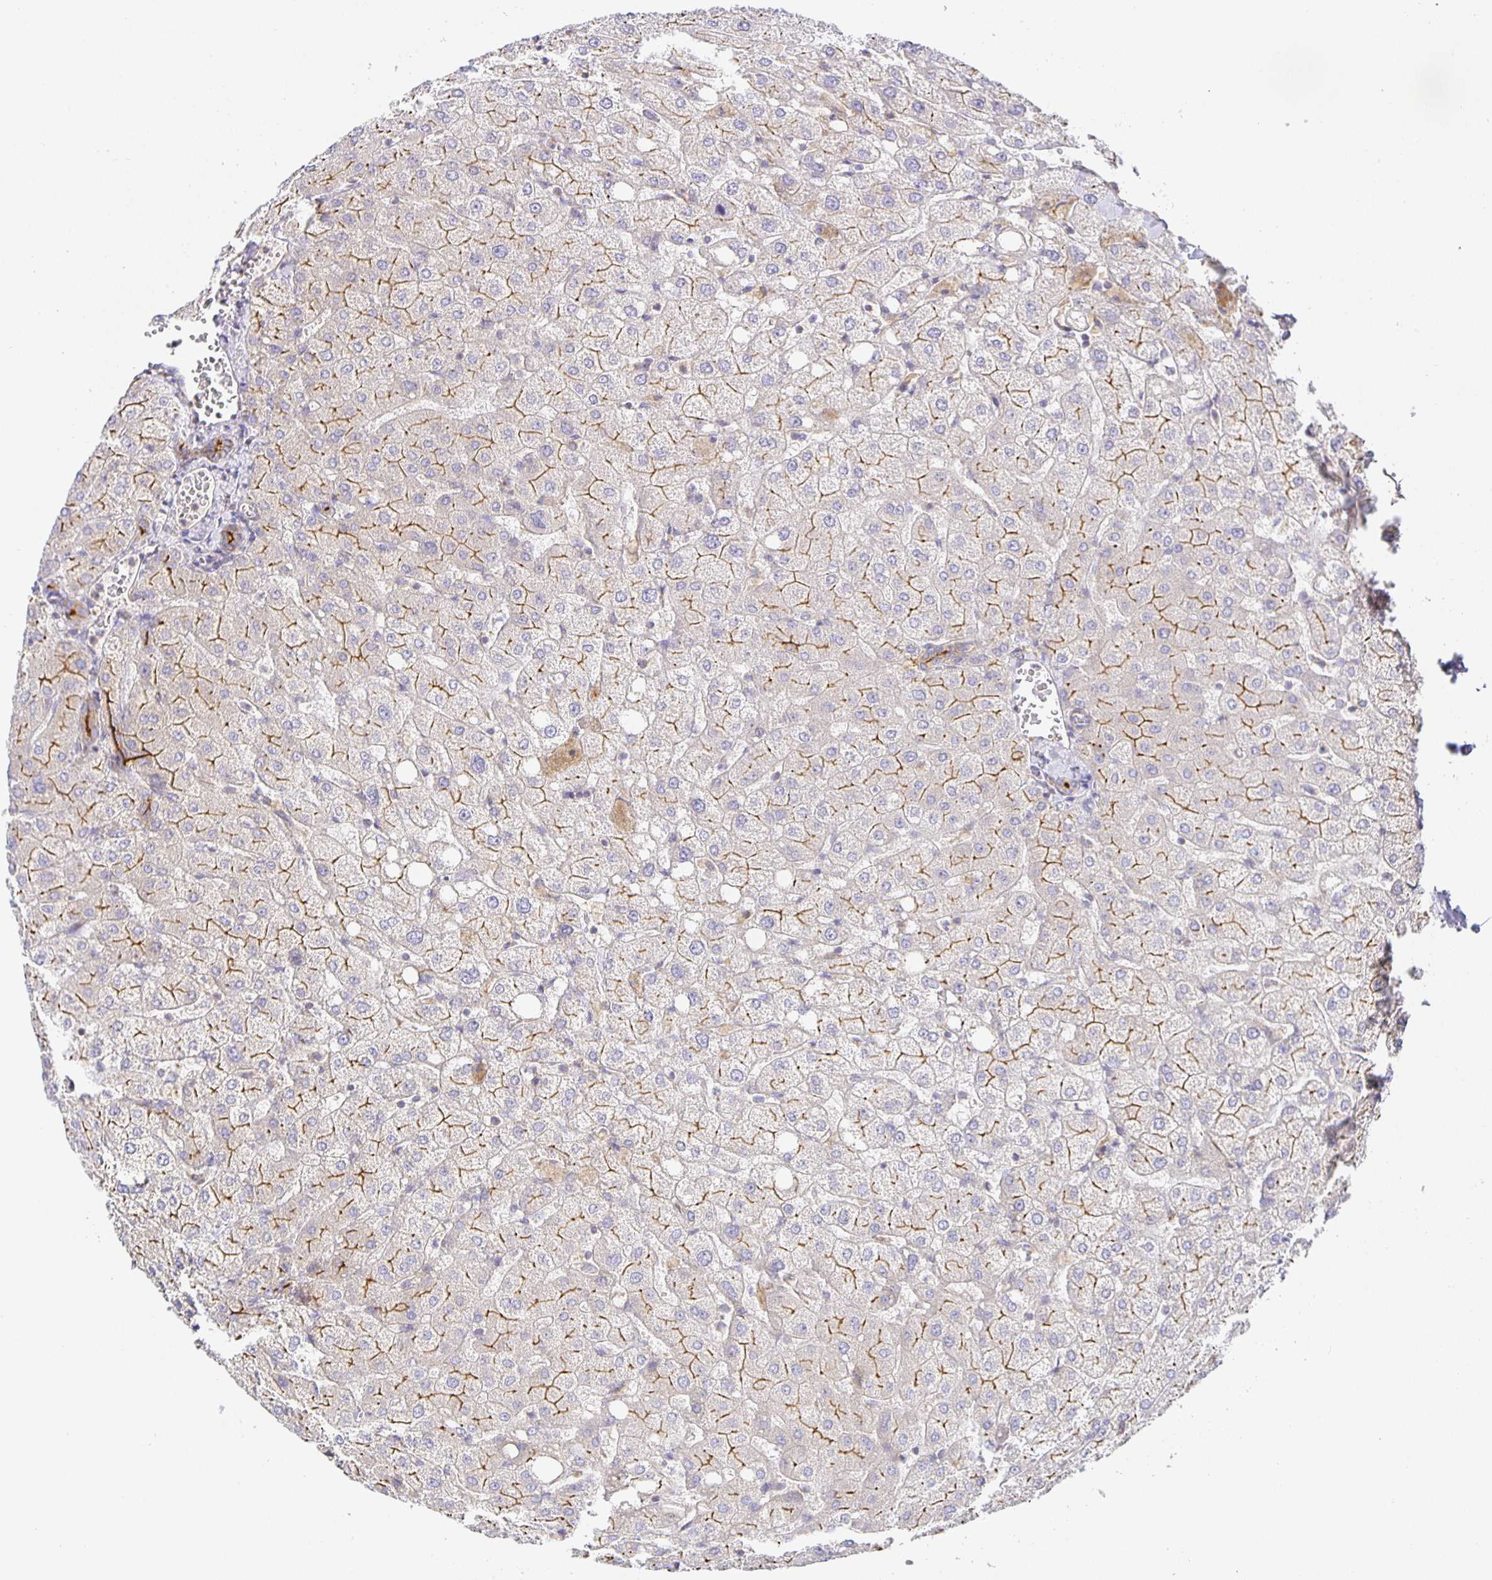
{"staining": {"intensity": "weak", "quantity": ">75%", "location": "cytoplasmic/membranous"}, "tissue": "liver", "cell_type": "Cholangiocytes", "image_type": "normal", "snomed": [{"axis": "morphology", "description": "Normal tissue, NOS"}, {"axis": "topography", "description": "Liver"}], "caption": "Approximately >75% of cholangiocytes in normal liver reveal weak cytoplasmic/membranous protein staining as visualized by brown immunohistochemical staining.", "gene": "FLRT3", "patient": {"sex": "female", "age": 54}}